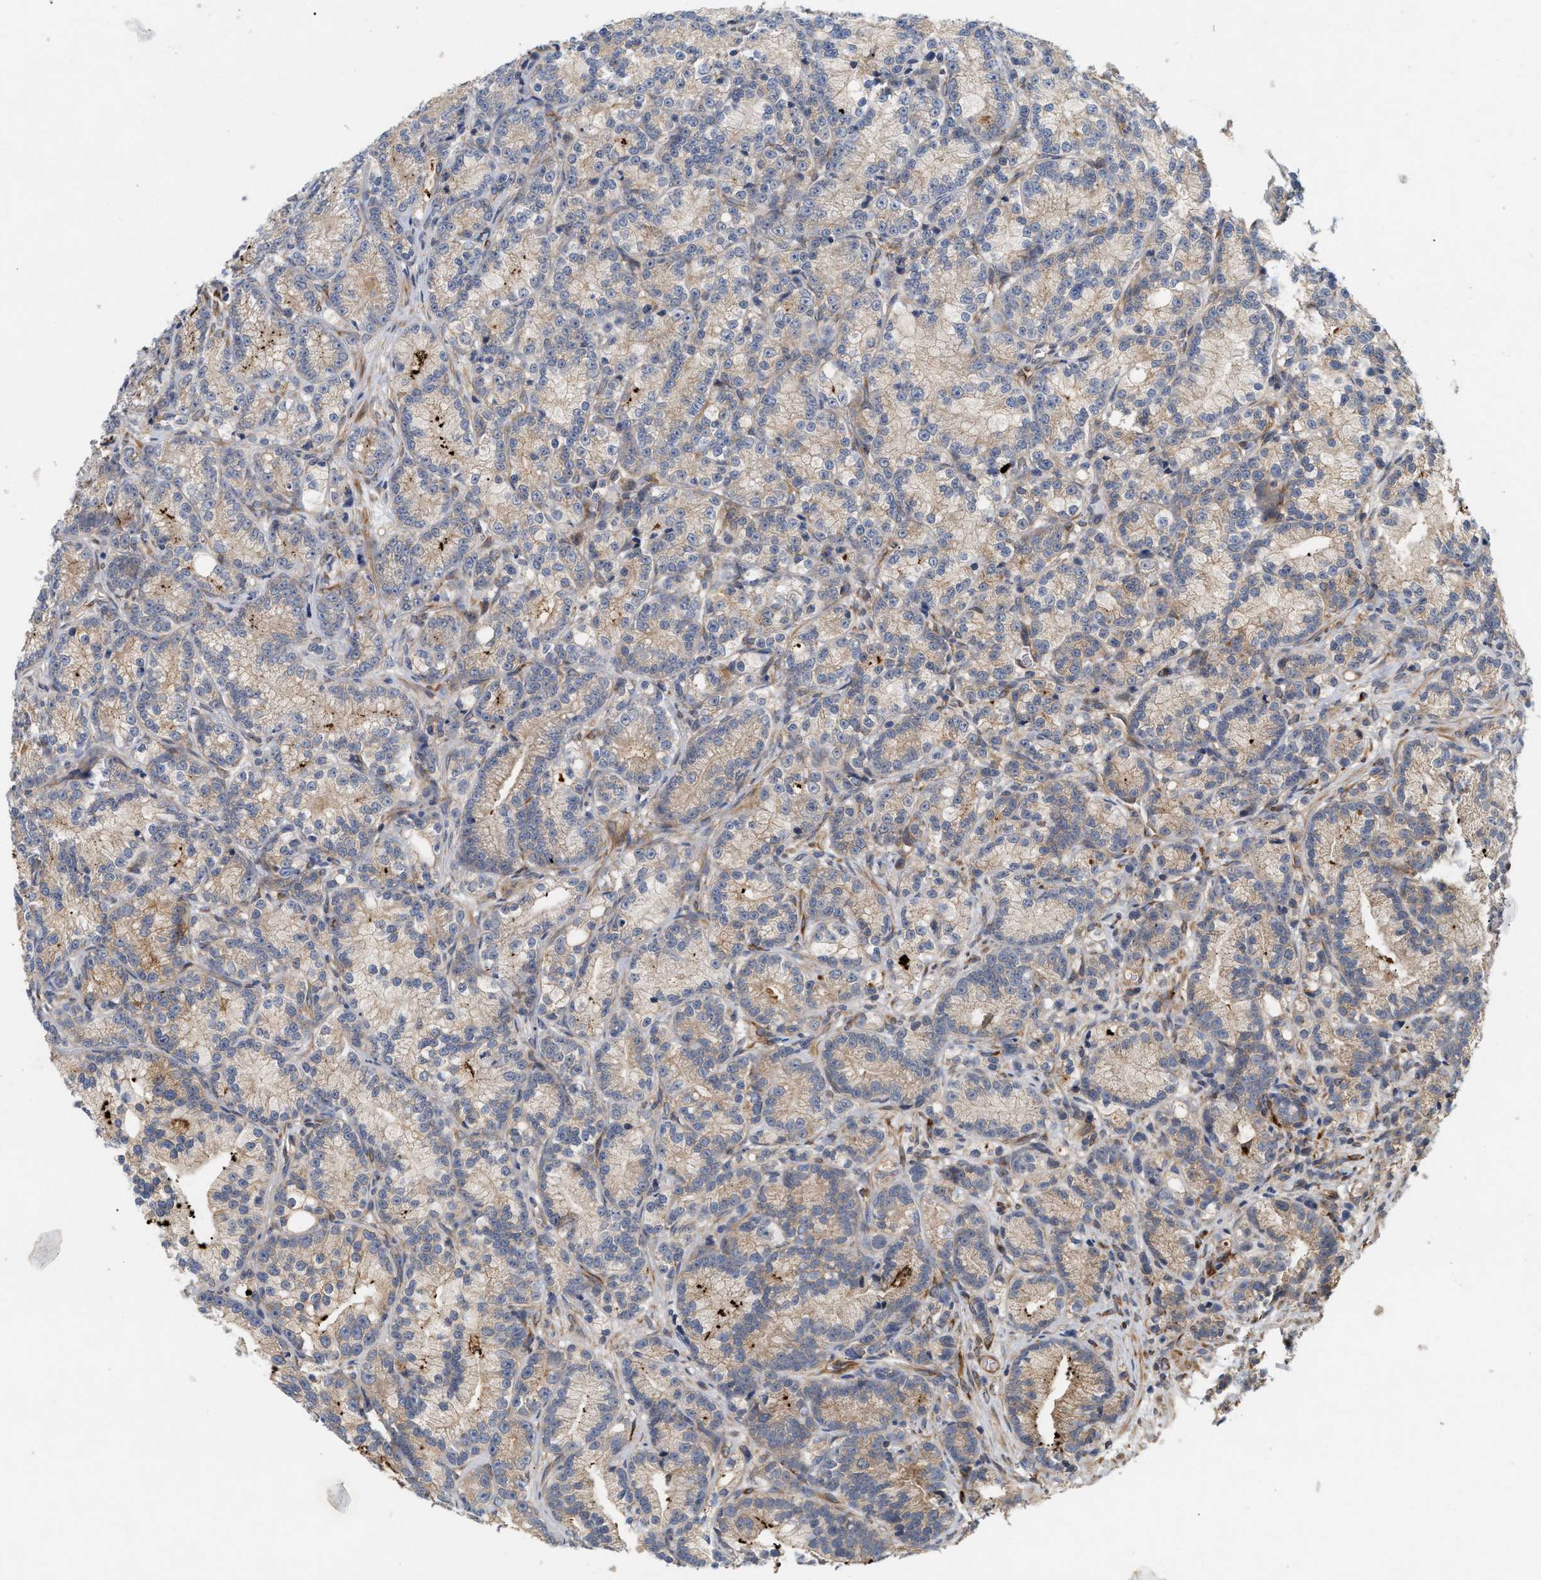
{"staining": {"intensity": "moderate", "quantity": "25%-75%", "location": "cytoplasmic/membranous"}, "tissue": "prostate cancer", "cell_type": "Tumor cells", "image_type": "cancer", "snomed": [{"axis": "morphology", "description": "Adenocarcinoma, Low grade"}, {"axis": "topography", "description": "Prostate"}], "caption": "IHC staining of prostate cancer, which shows medium levels of moderate cytoplasmic/membranous staining in about 25%-75% of tumor cells indicating moderate cytoplasmic/membranous protein staining. The staining was performed using DAB (brown) for protein detection and nuclei were counterstained in hematoxylin (blue).", "gene": "PLCD1", "patient": {"sex": "male", "age": 89}}